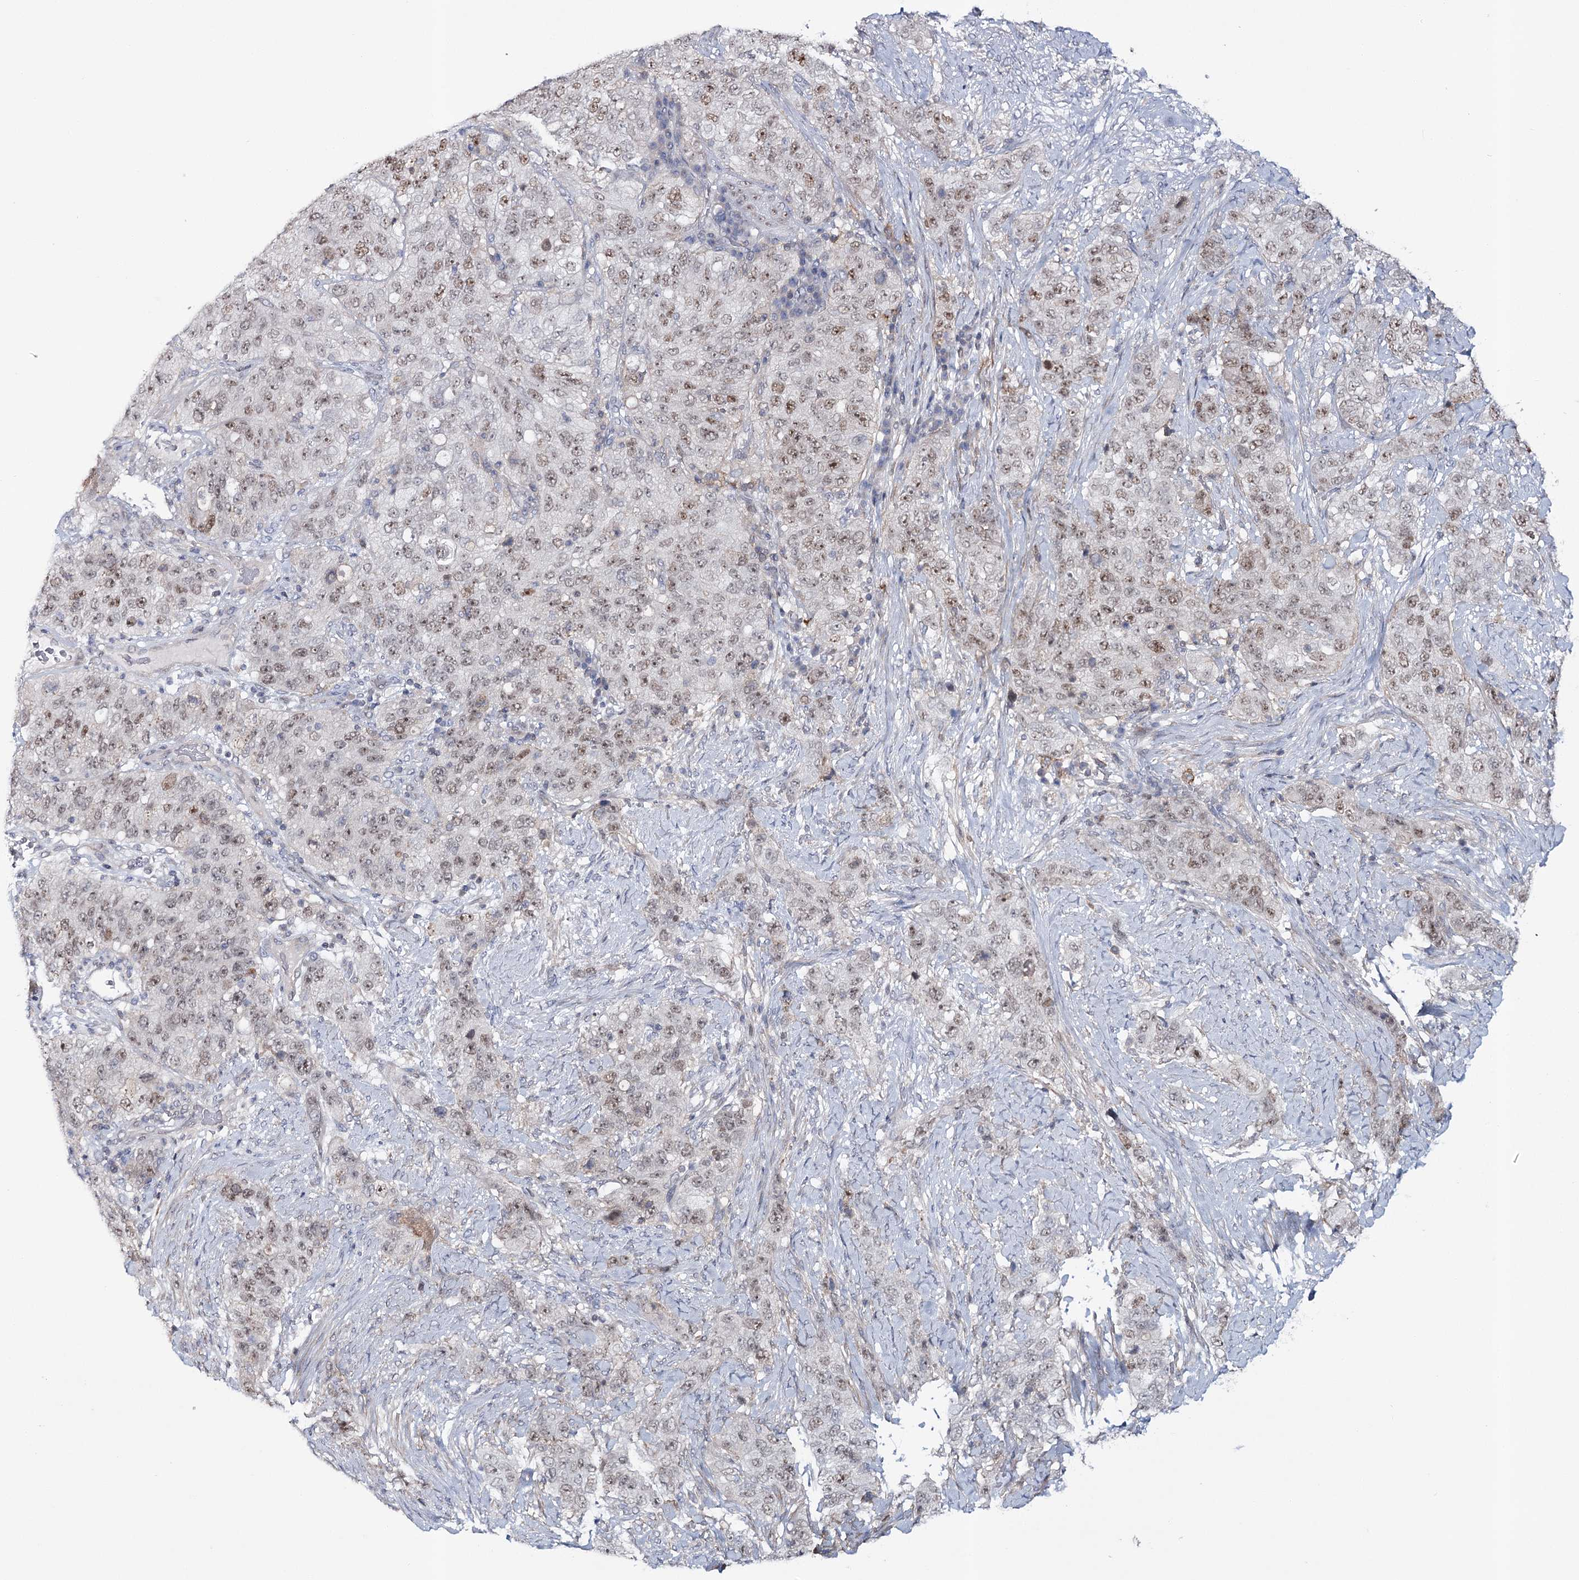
{"staining": {"intensity": "weak", "quantity": "25%-75%", "location": "nuclear"}, "tissue": "stomach cancer", "cell_type": "Tumor cells", "image_type": "cancer", "snomed": [{"axis": "morphology", "description": "Adenocarcinoma, NOS"}, {"axis": "topography", "description": "Stomach"}], "caption": "Weak nuclear expression for a protein is seen in approximately 25%-75% of tumor cells of adenocarcinoma (stomach) using immunohistochemistry.", "gene": "ZC3H8", "patient": {"sex": "male", "age": 48}}